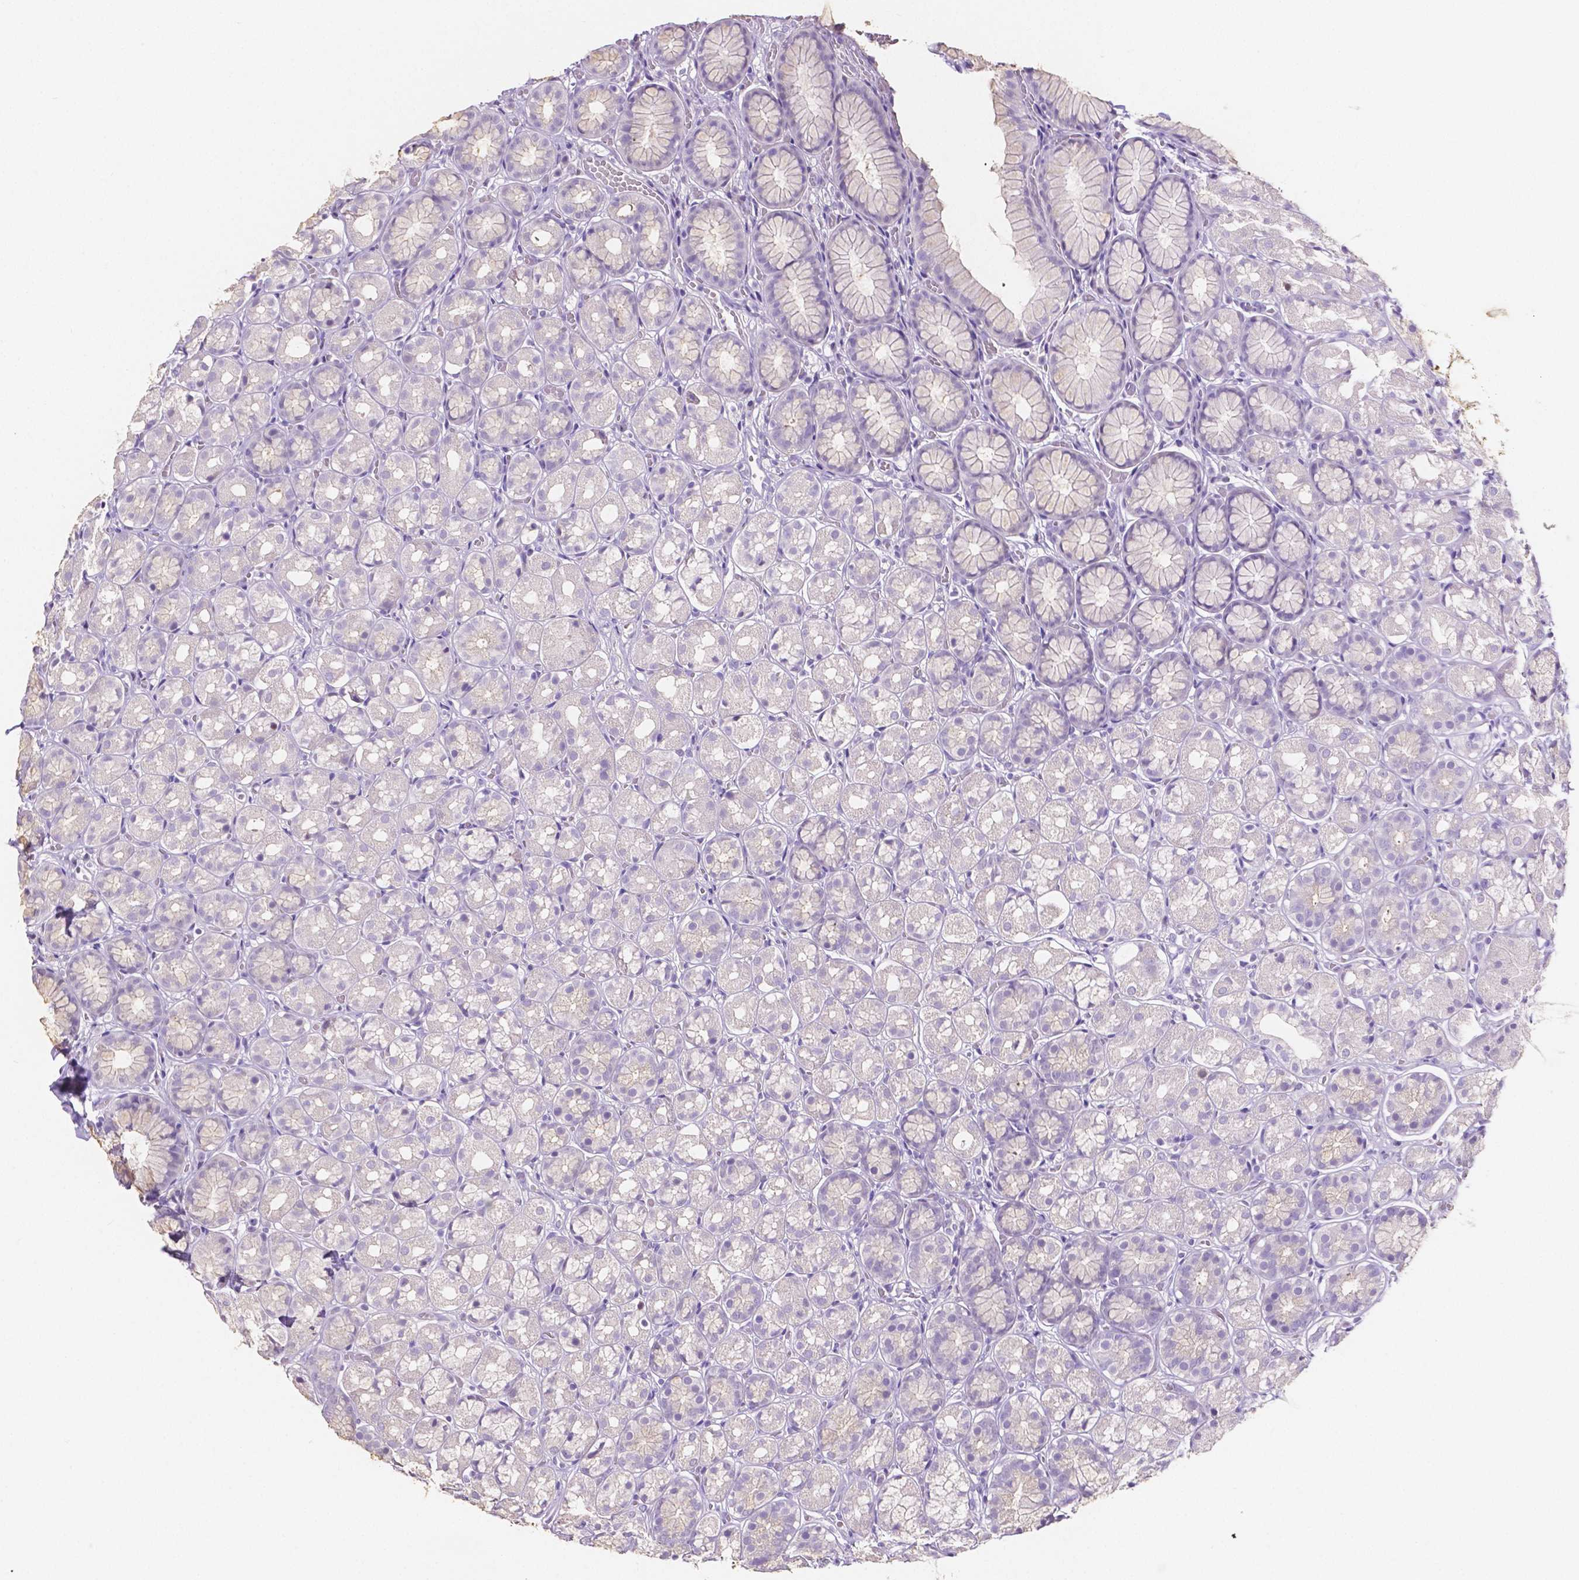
{"staining": {"intensity": "negative", "quantity": "none", "location": "none"}, "tissue": "stomach", "cell_type": "Glandular cells", "image_type": "normal", "snomed": [{"axis": "morphology", "description": "Normal tissue, NOS"}, {"axis": "topography", "description": "Stomach"}], "caption": "A high-resolution micrograph shows IHC staining of unremarkable stomach, which displays no significant expression in glandular cells.", "gene": "SLC22A2", "patient": {"sex": "male", "age": 70}}